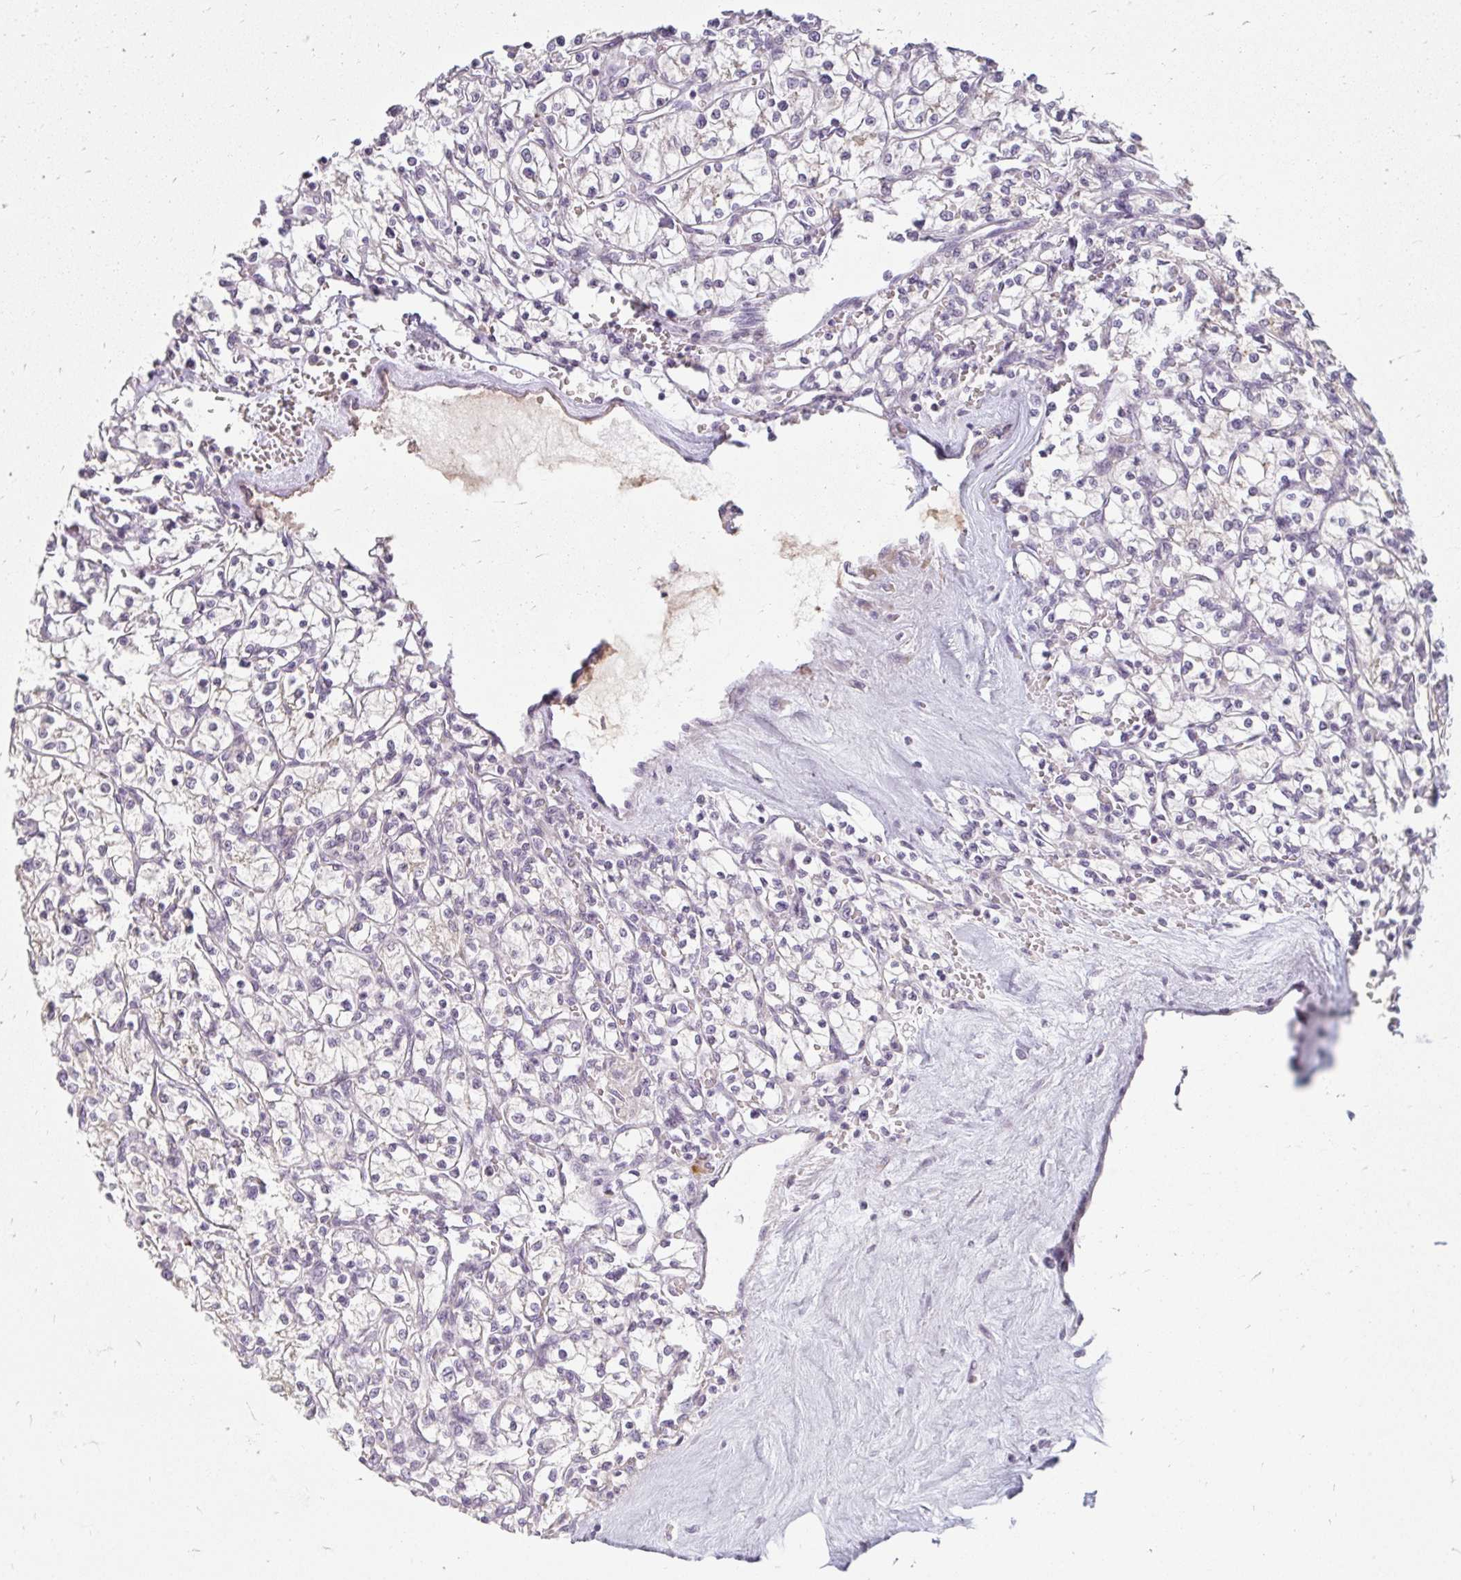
{"staining": {"intensity": "negative", "quantity": "none", "location": "none"}, "tissue": "renal cancer", "cell_type": "Tumor cells", "image_type": "cancer", "snomed": [{"axis": "morphology", "description": "Adenocarcinoma, NOS"}, {"axis": "topography", "description": "Kidney"}], "caption": "Immunohistochemical staining of adenocarcinoma (renal) exhibits no significant positivity in tumor cells.", "gene": "ZFYVE26", "patient": {"sex": "female", "age": 64}}